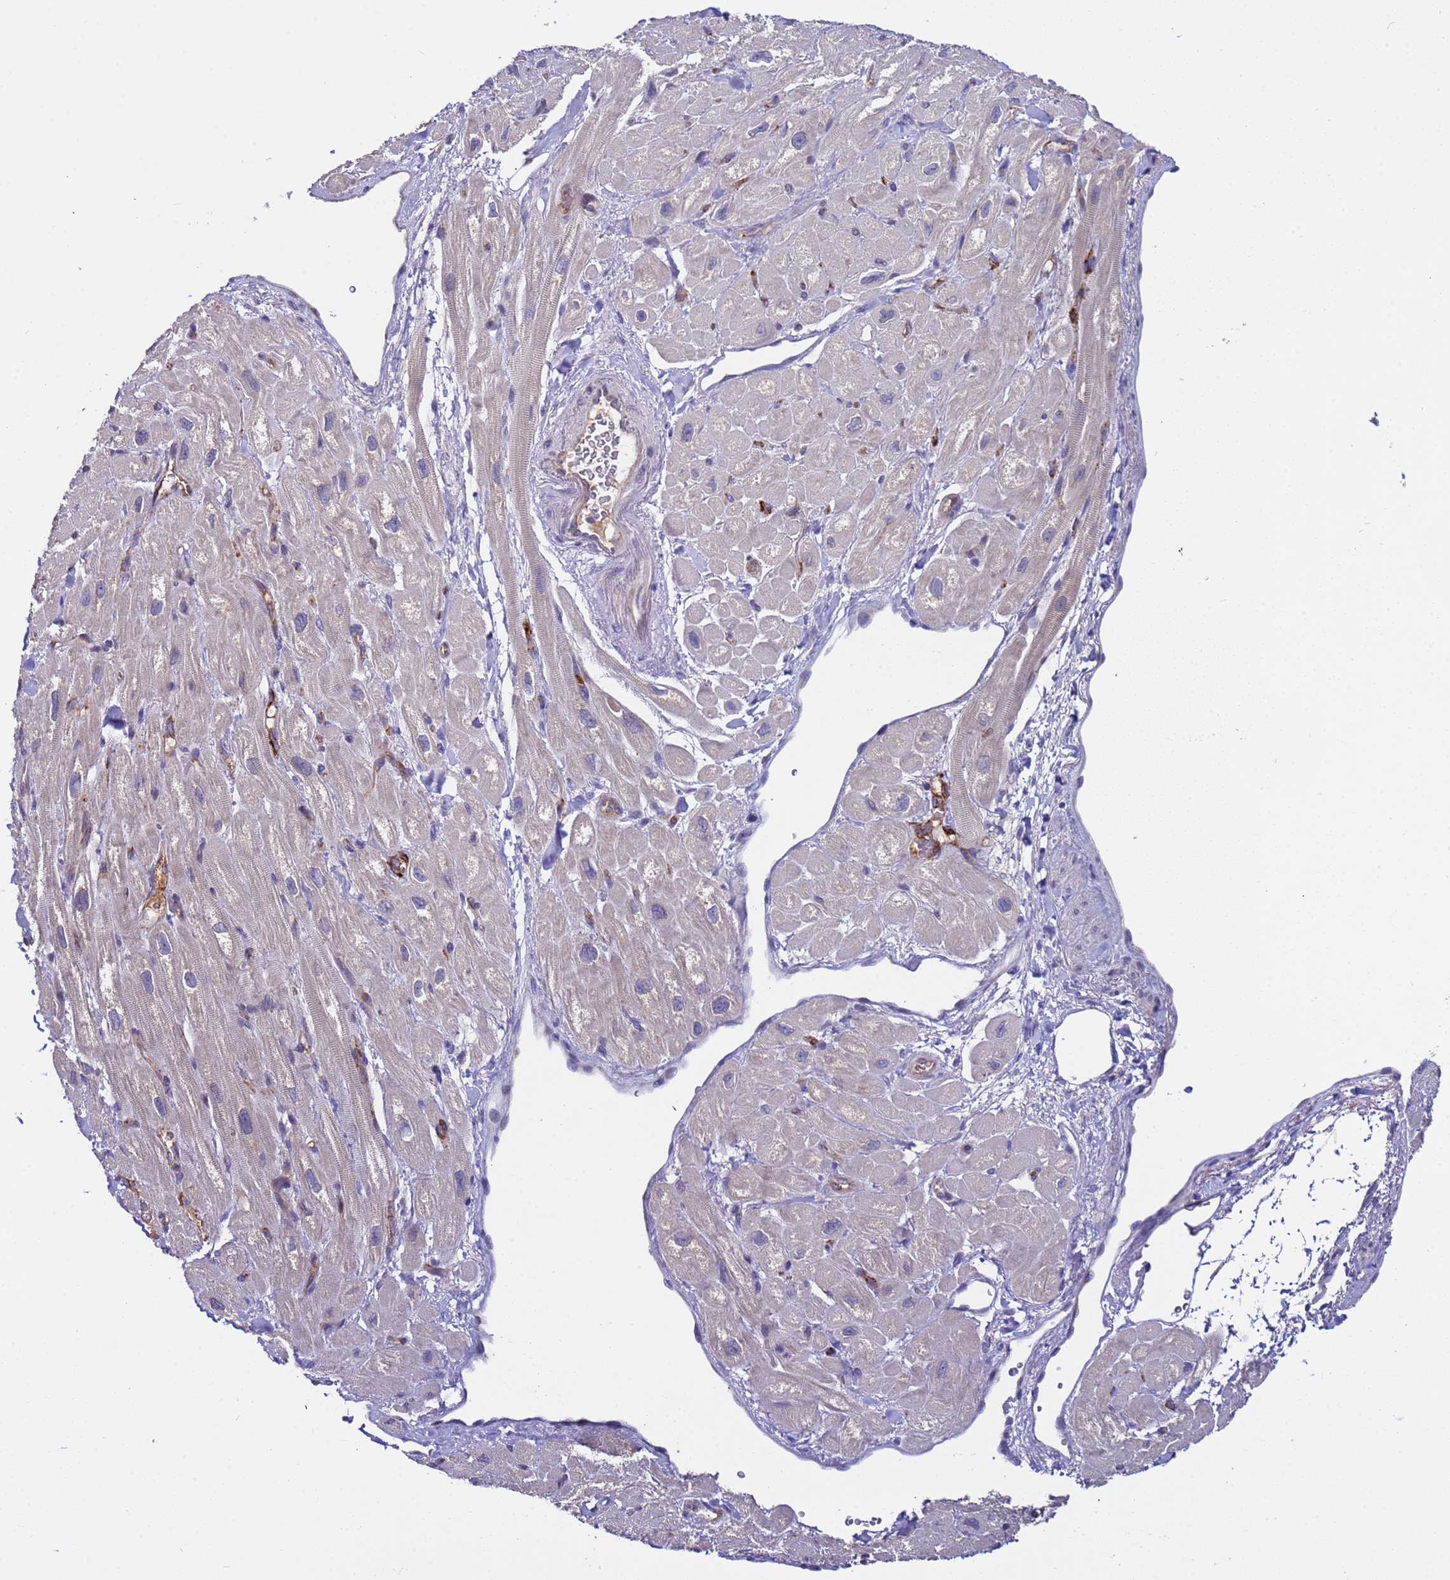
{"staining": {"intensity": "negative", "quantity": "none", "location": "none"}, "tissue": "heart muscle", "cell_type": "Cardiomyocytes", "image_type": "normal", "snomed": [{"axis": "morphology", "description": "Normal tissue, NOS"}, {"axis": "topography", "description": "Heart"}], "caption": "High magnification brightfield microscopy of normal heart muscle stained with DAB (3,3'-diaminobenzidine) (brown) and counterstained with hematoxylin (blue): cardiomyocytes show no significant staining. (DAB (3,3'-diaminobenzidine) immunohistochemistry, high magnification).", "gene": "ZNF248", "patient": {"sex": "male", "age": 65}}